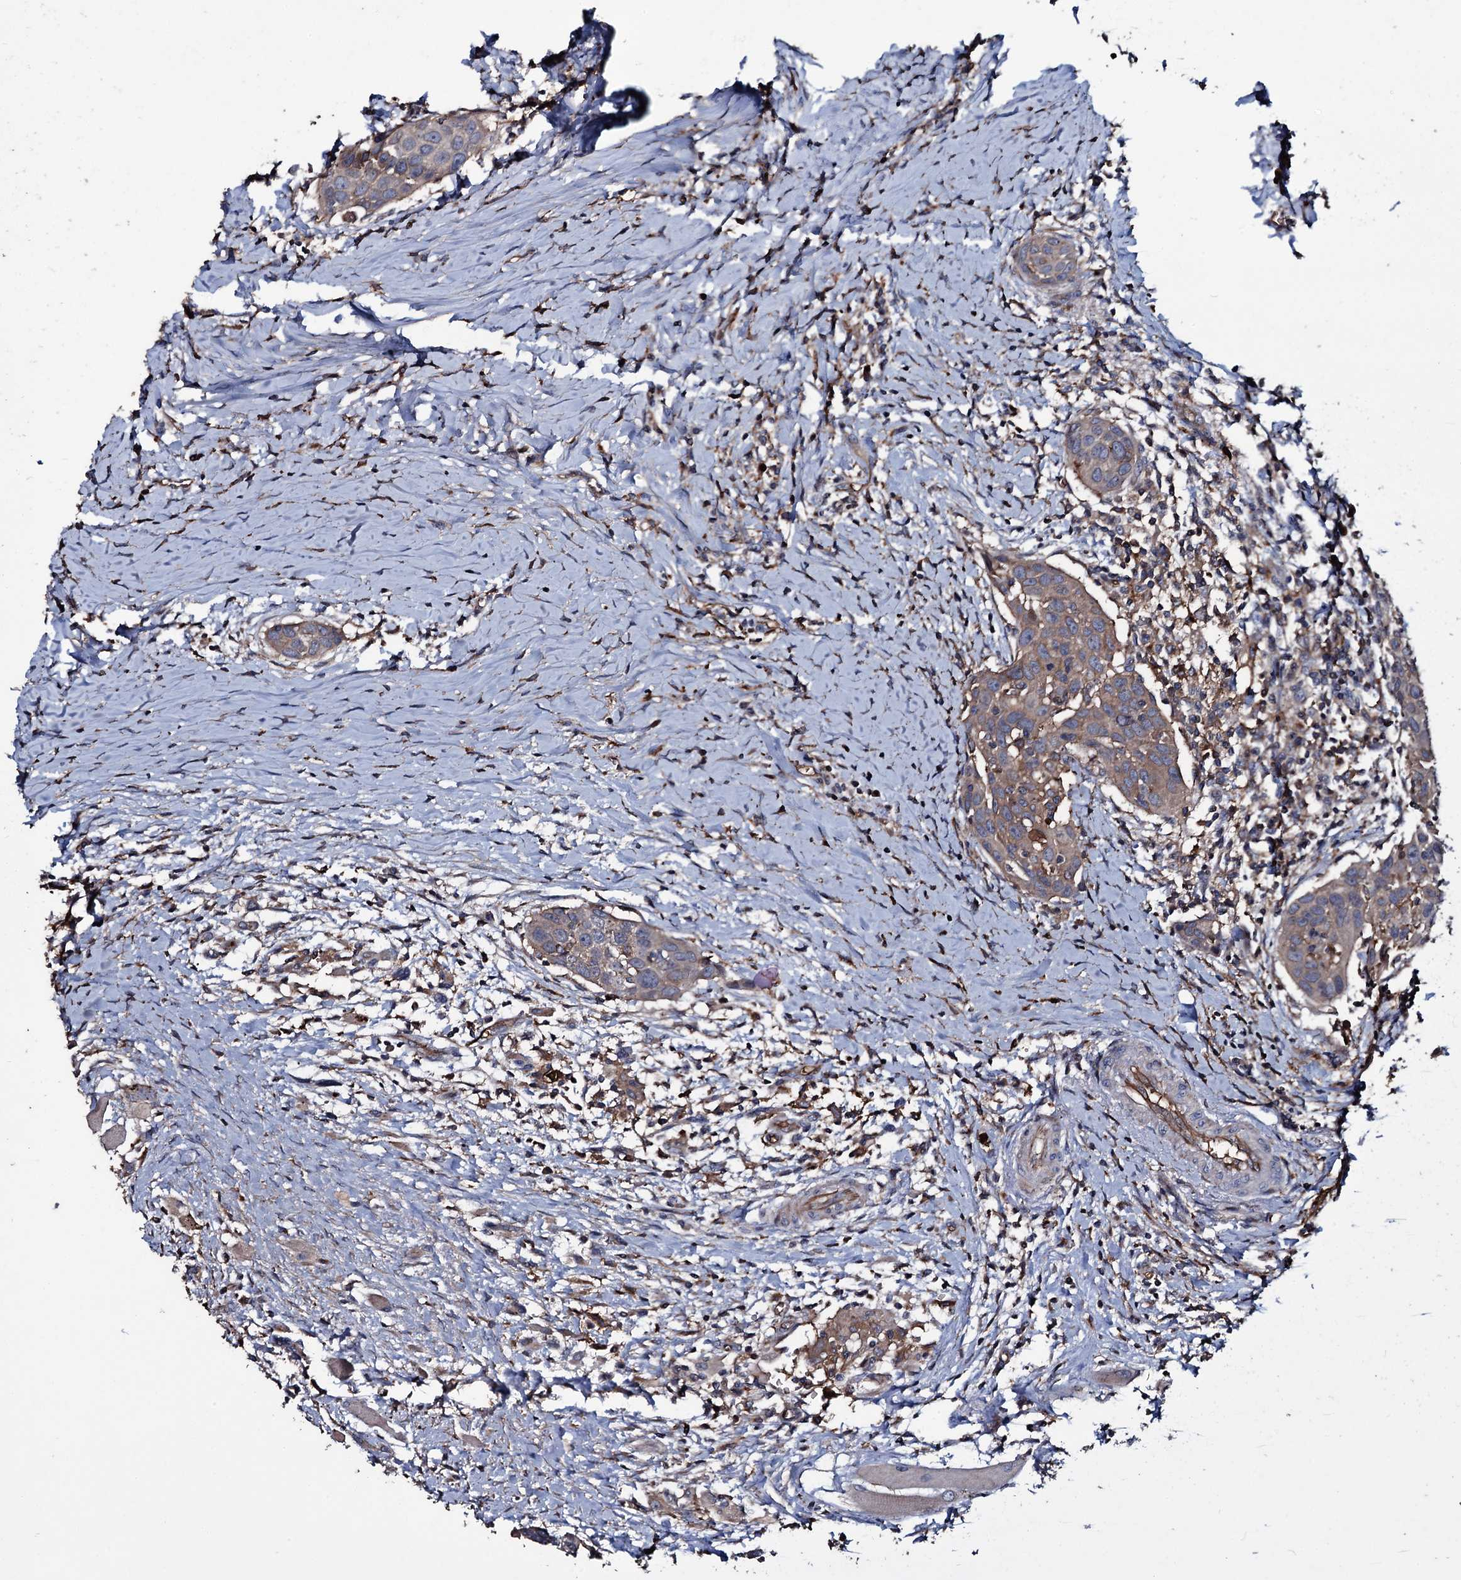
{"staining": {"intensity": "weak", "quantity": "25%-75%", "location": "cytoplasmic/membranous"}, "tissue": "head and neck cancer", "cell_type": "Tumor cells", "image_type": "cancer", "snomed": [{"axis": "morphology", "description": "Squamous cell carcinoma, NOS"}, {"axis": "topography", "description": "Oral tissue"}, {"axis": "topography", "description": "Head-Neck"}], "caption": "Head and neck cancer stained with a protein marker shows weak staining in tumor cells.", "gene": "ZSWIM8", "patient": {"sex": "female", "age": 50}}